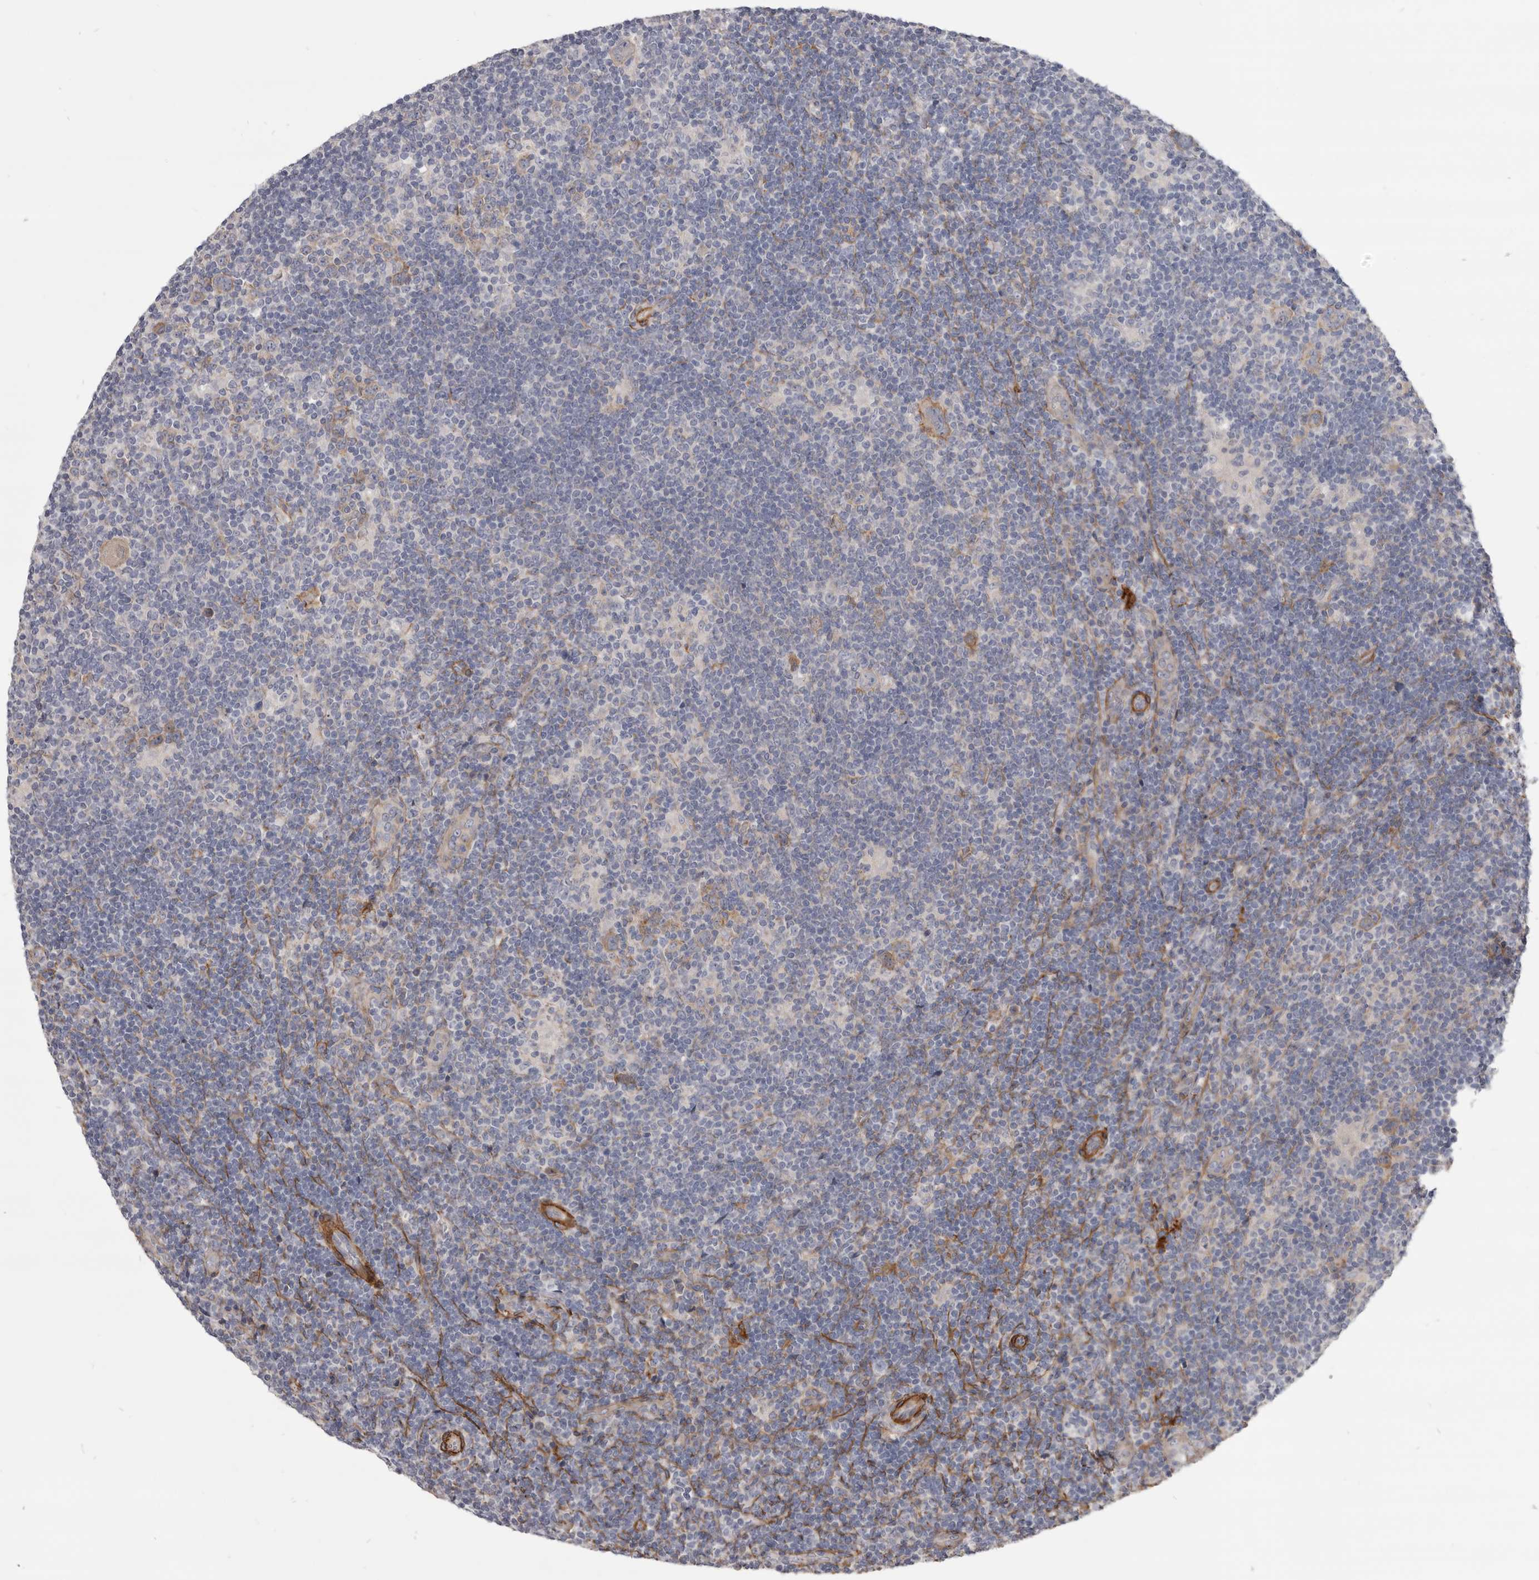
{"staining": {"intensity": "moderate", "quantity": "<25%", "location": "cytoplasmic/membranous"}, "tissue": "lymphoma", "cell_type": "Tumor cells", "image_type": "cancer", "snomed": [{"axis": "morphology", "description": "Hodgkin's disease, NOS"}, {"axis": "topography", "description": "Lymph node"}], "caption": "There is low levels of moderate cytoplasmic/membranous expression in tumor cells of lymphoma, as demonstrated by immunohistochemical staining (brown color).", "gene": "CGN", "patient": {"sex": "female", "age": 57}}